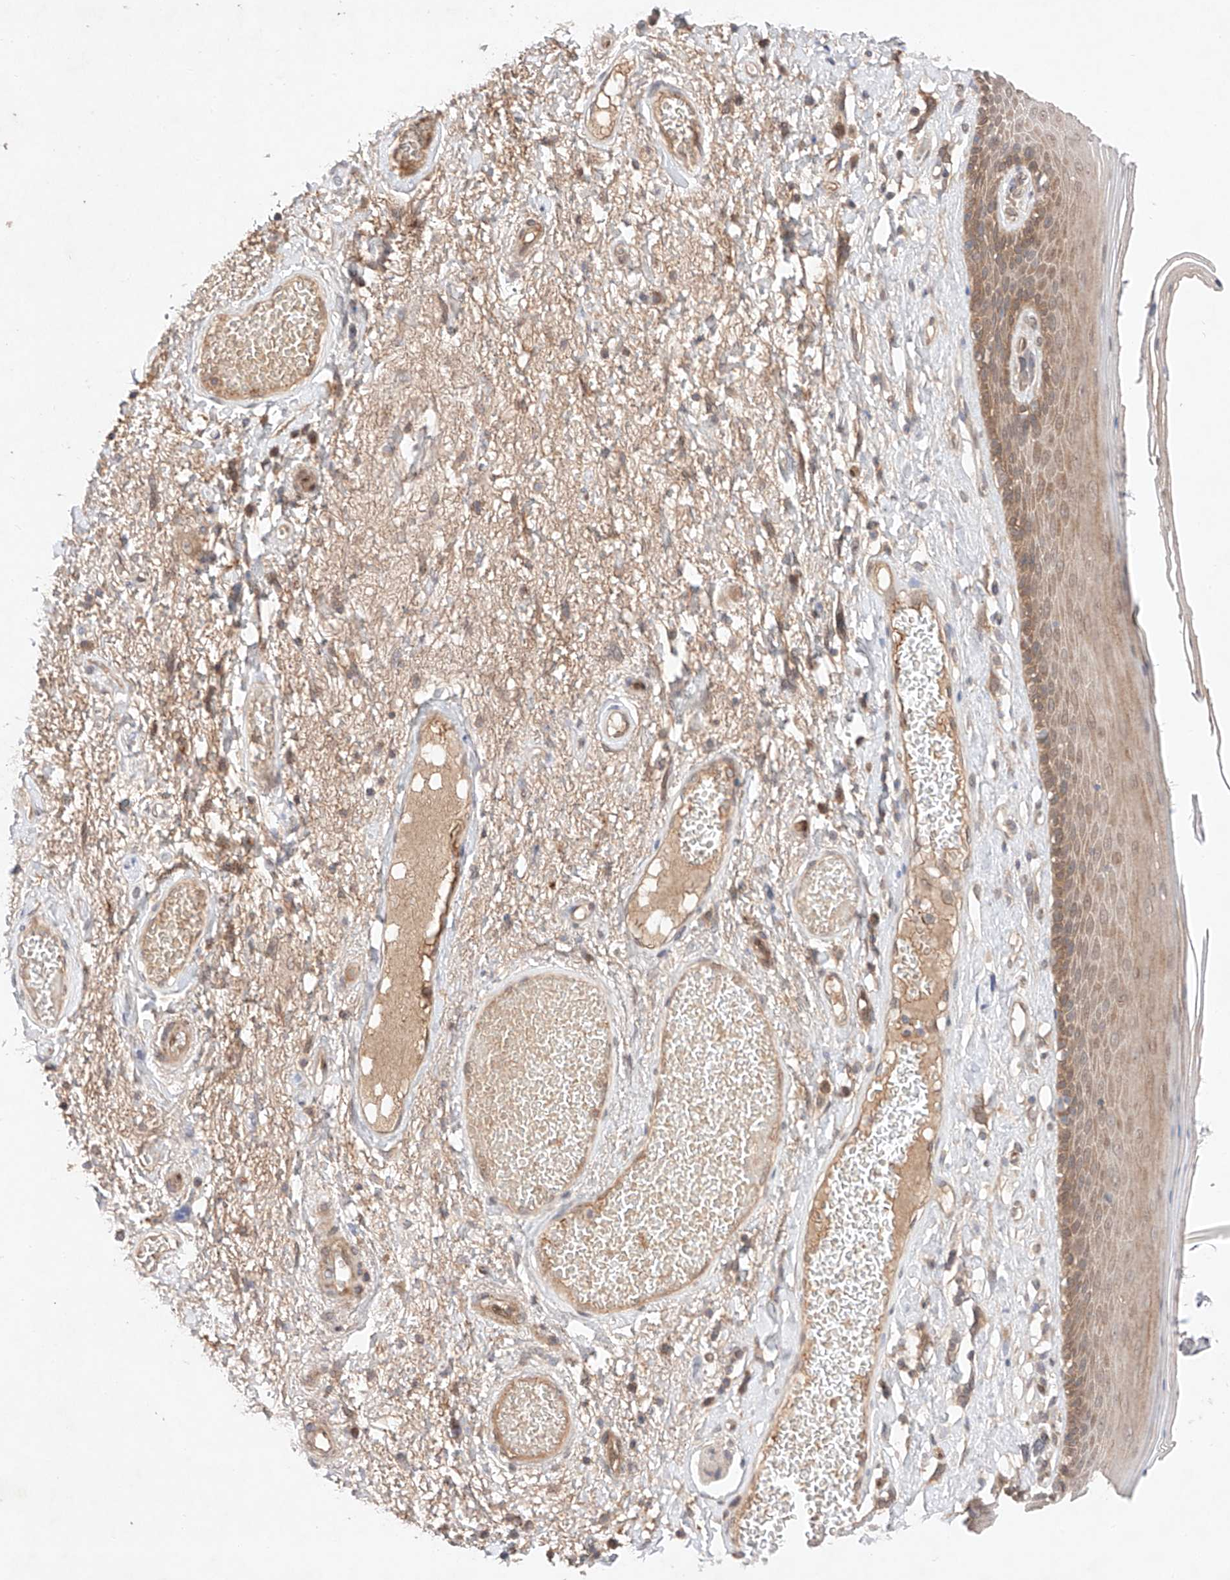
{"staining": {"intensity": "moderate", "quantity": ">75%", "location": "cytoplasmic/membranous"}, "tissue": "skin", "cell_type": "Epidermal cells", "image_type": "normal", "snomed": [{"axis": "morphology", "description": "Normal tissue, NOS"}, {"axis": "topography", "description": "Anal"}], "caption": "Skin stained with DAB (3,3'-diaminobenzidine) immunohistochemistry shows medium levels of moderate cytoplasmic/membranous positivity in about >75% of epidermal cells.", "gene": "ZNF124", "patient": {"sex": "male", "age": 69}}